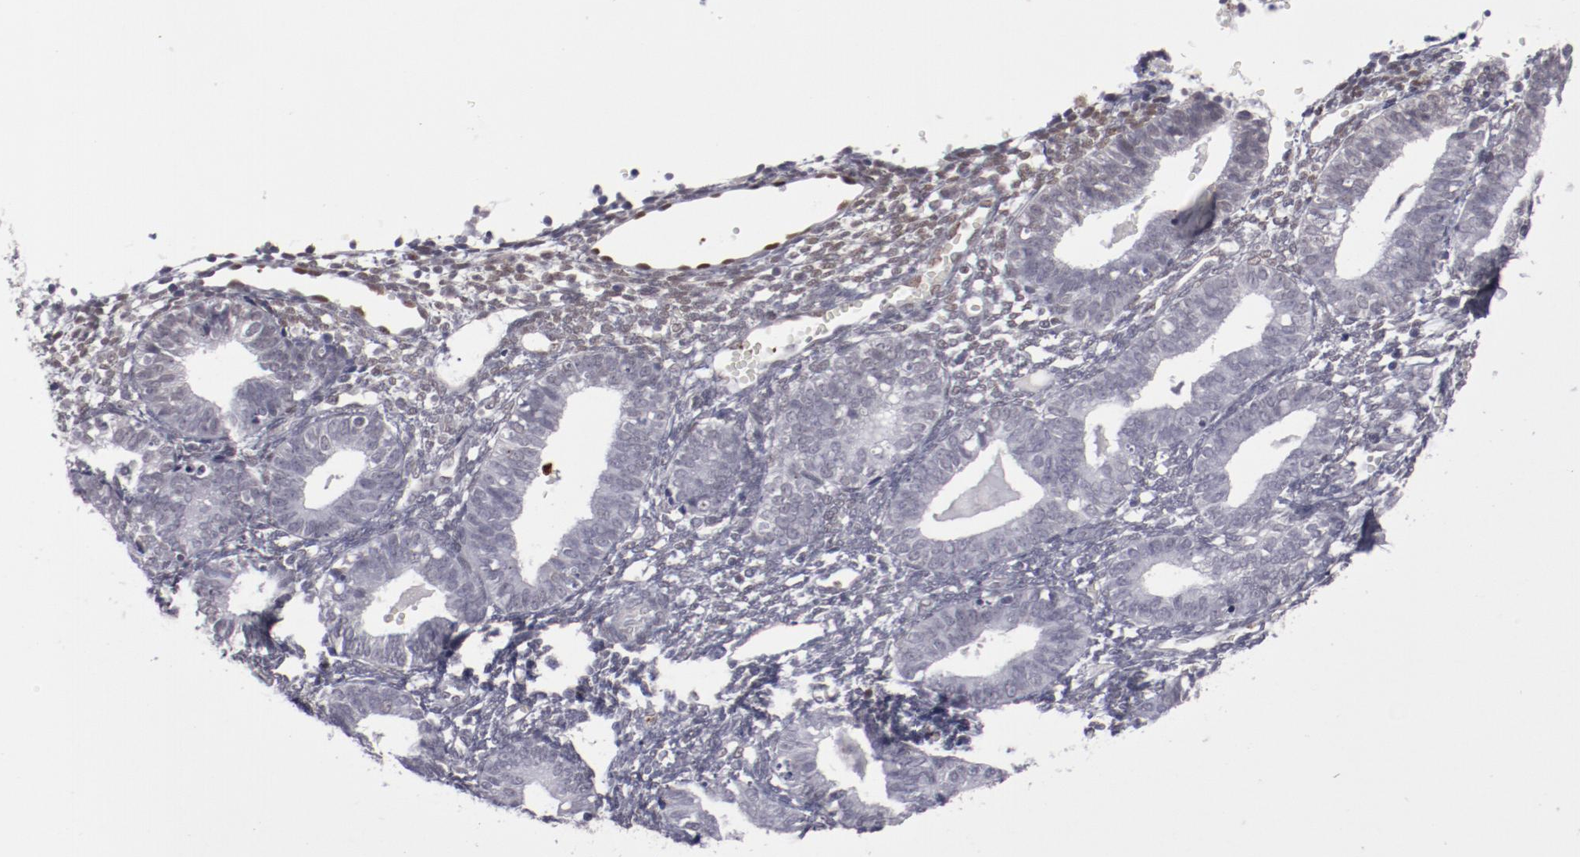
{"staining": {"intensity": "negative", "quantity": "none", "location": "none"}, "tissue": "endometrium", "cell_type": "Cells in endometrial stroma", "image_type": "normal", "snomed": [{"axis": "morphology", "description": "Normal tissue, NOS"}, {"axis": "topography", "description": "Endometrium"}], "caption": "IHC photomicrograph of unremarkable human endometrium stained for a protein (brown), which exhibits no staining in cells in endometrial stroma.", "gene": "LEF1", "patient": {"sex": "female", "age": 61}}